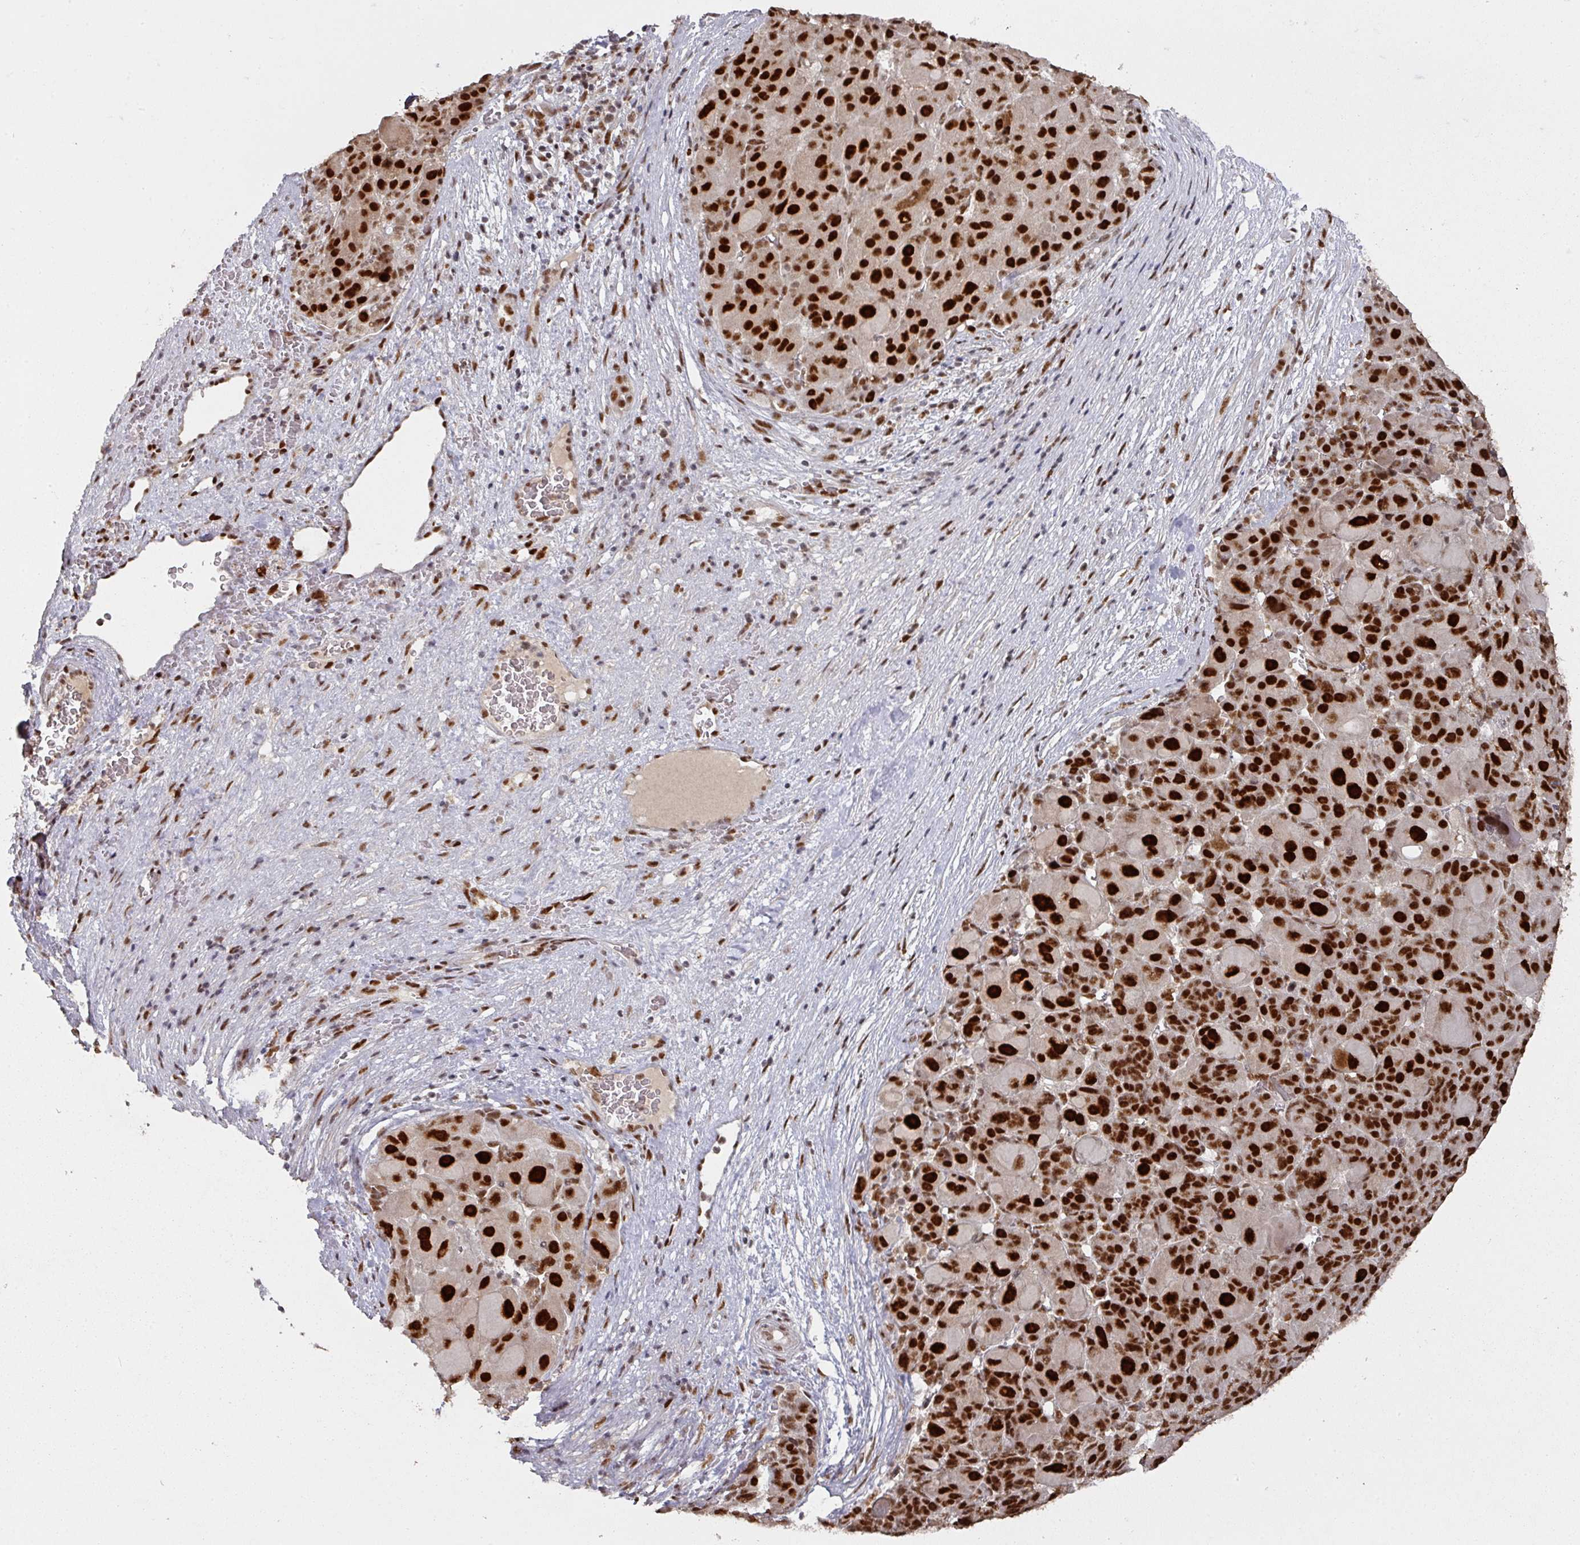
{"staining": {"intensity": "strong", "quantity": ">75%", "location": "nuclear"}, "tissue": "liver cancer", "cell_type": "Tumor cells", "image_type": "cancer", "snomed": [{"axis": "morphology", "description": "Carcinoma, Hepatocellular, NOS"}, {"axis": "topography", "description": "Liver"}], "caption": "Hepatocellular carcinoma (liver) was stained to show a protein in brown. There is high levels of strong nuclear staining in approximately >75% of tumor cells.", "gene": "MEPCE", "patient": {"sex": "male", "age": 76}}